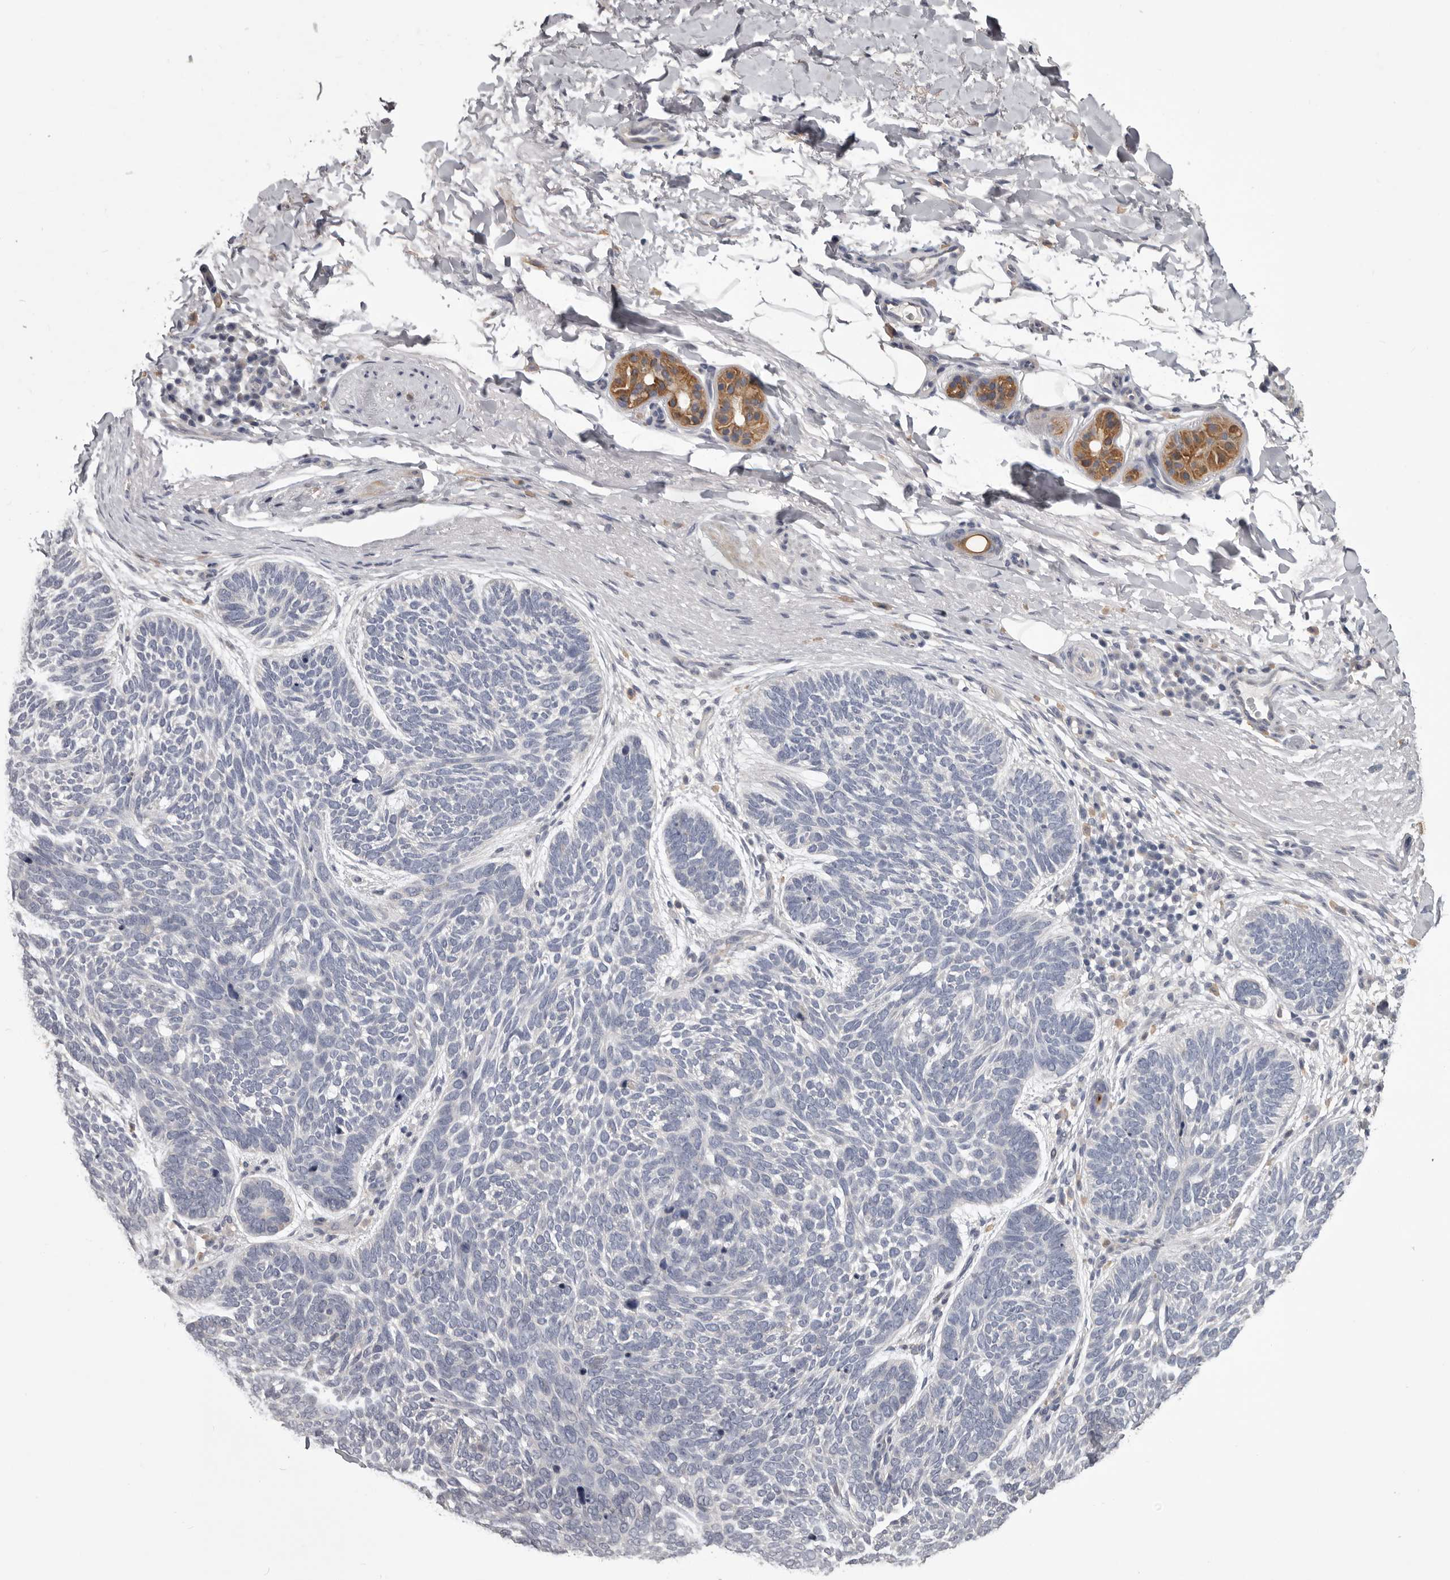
{"staining": {"intensity": "negative", "quantity": "none", "location": "none"}, "tissue": "skin cancer", "cell_type": "Tumor cells", "image_type": "cancer", "snomed": [{"axis": "morphology", "description": "Basal cell carcinoma"}, {"axis": "topography", "description": "Skin"}], "caption": "A high-resolution photomicrograph shows immunohistochemistry (IHC) staining of skin basal cell carcinoma, which displays no significant positivity in tumor cells.", "gene": "LPAR6", "patient": {"sex": "female", "age": 85}}